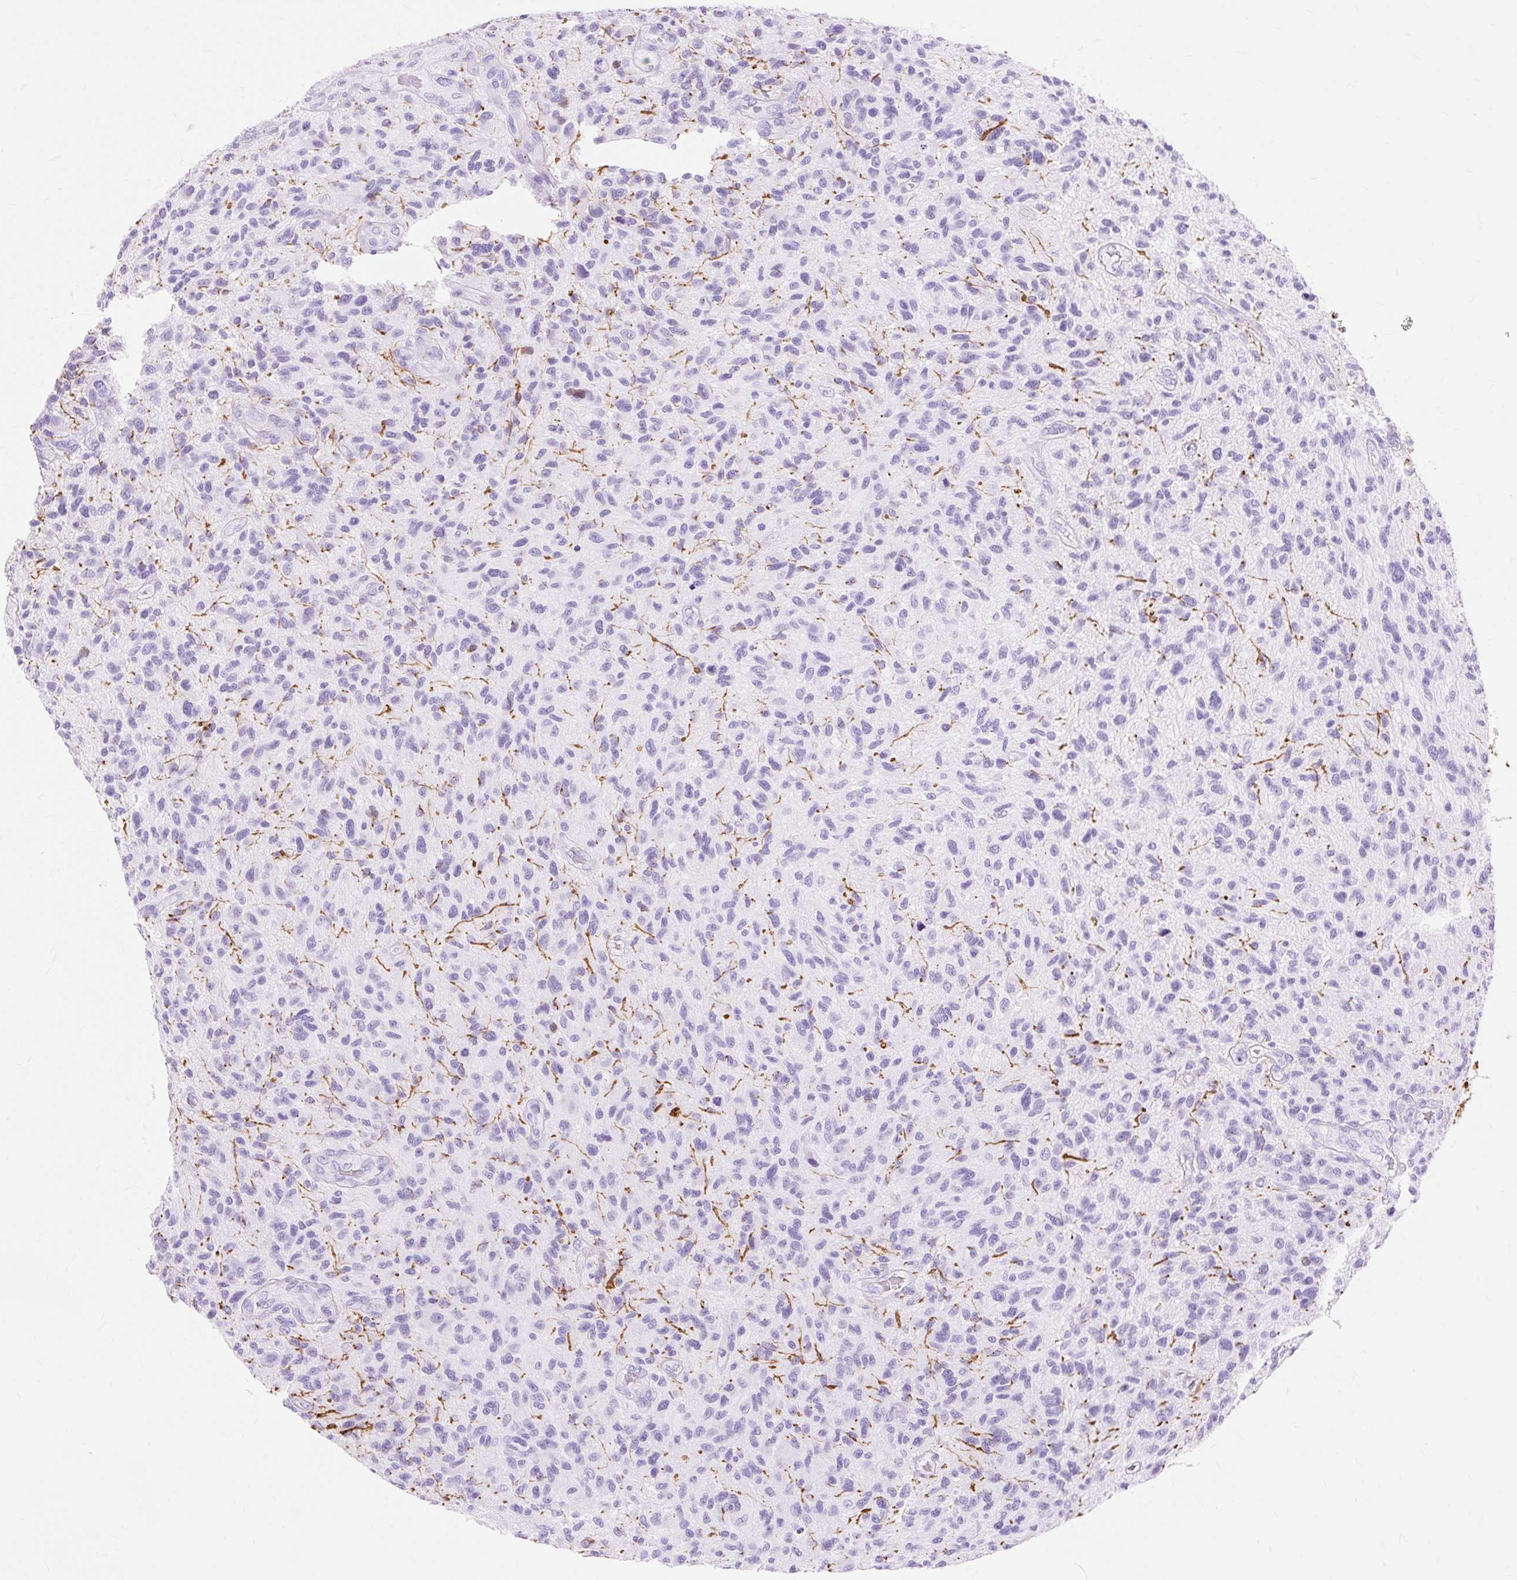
{"staining": {"intensity": "negative", "quantity": "none", "location": "none"}, "tissue": "glioma", "cell_type": "Tumor cells", "image_type": "cancer", "snomed": [{"axis": "morphology", "description": "Glioma, malignant, High grade"}, {"axis": "topography", "description": "Brain"}], "caption": "Tumor cells show no significant protein positivity in malignant high-grade glioma.", "gene": "MBP", "patient": {"sex": "male", "age": 47}}